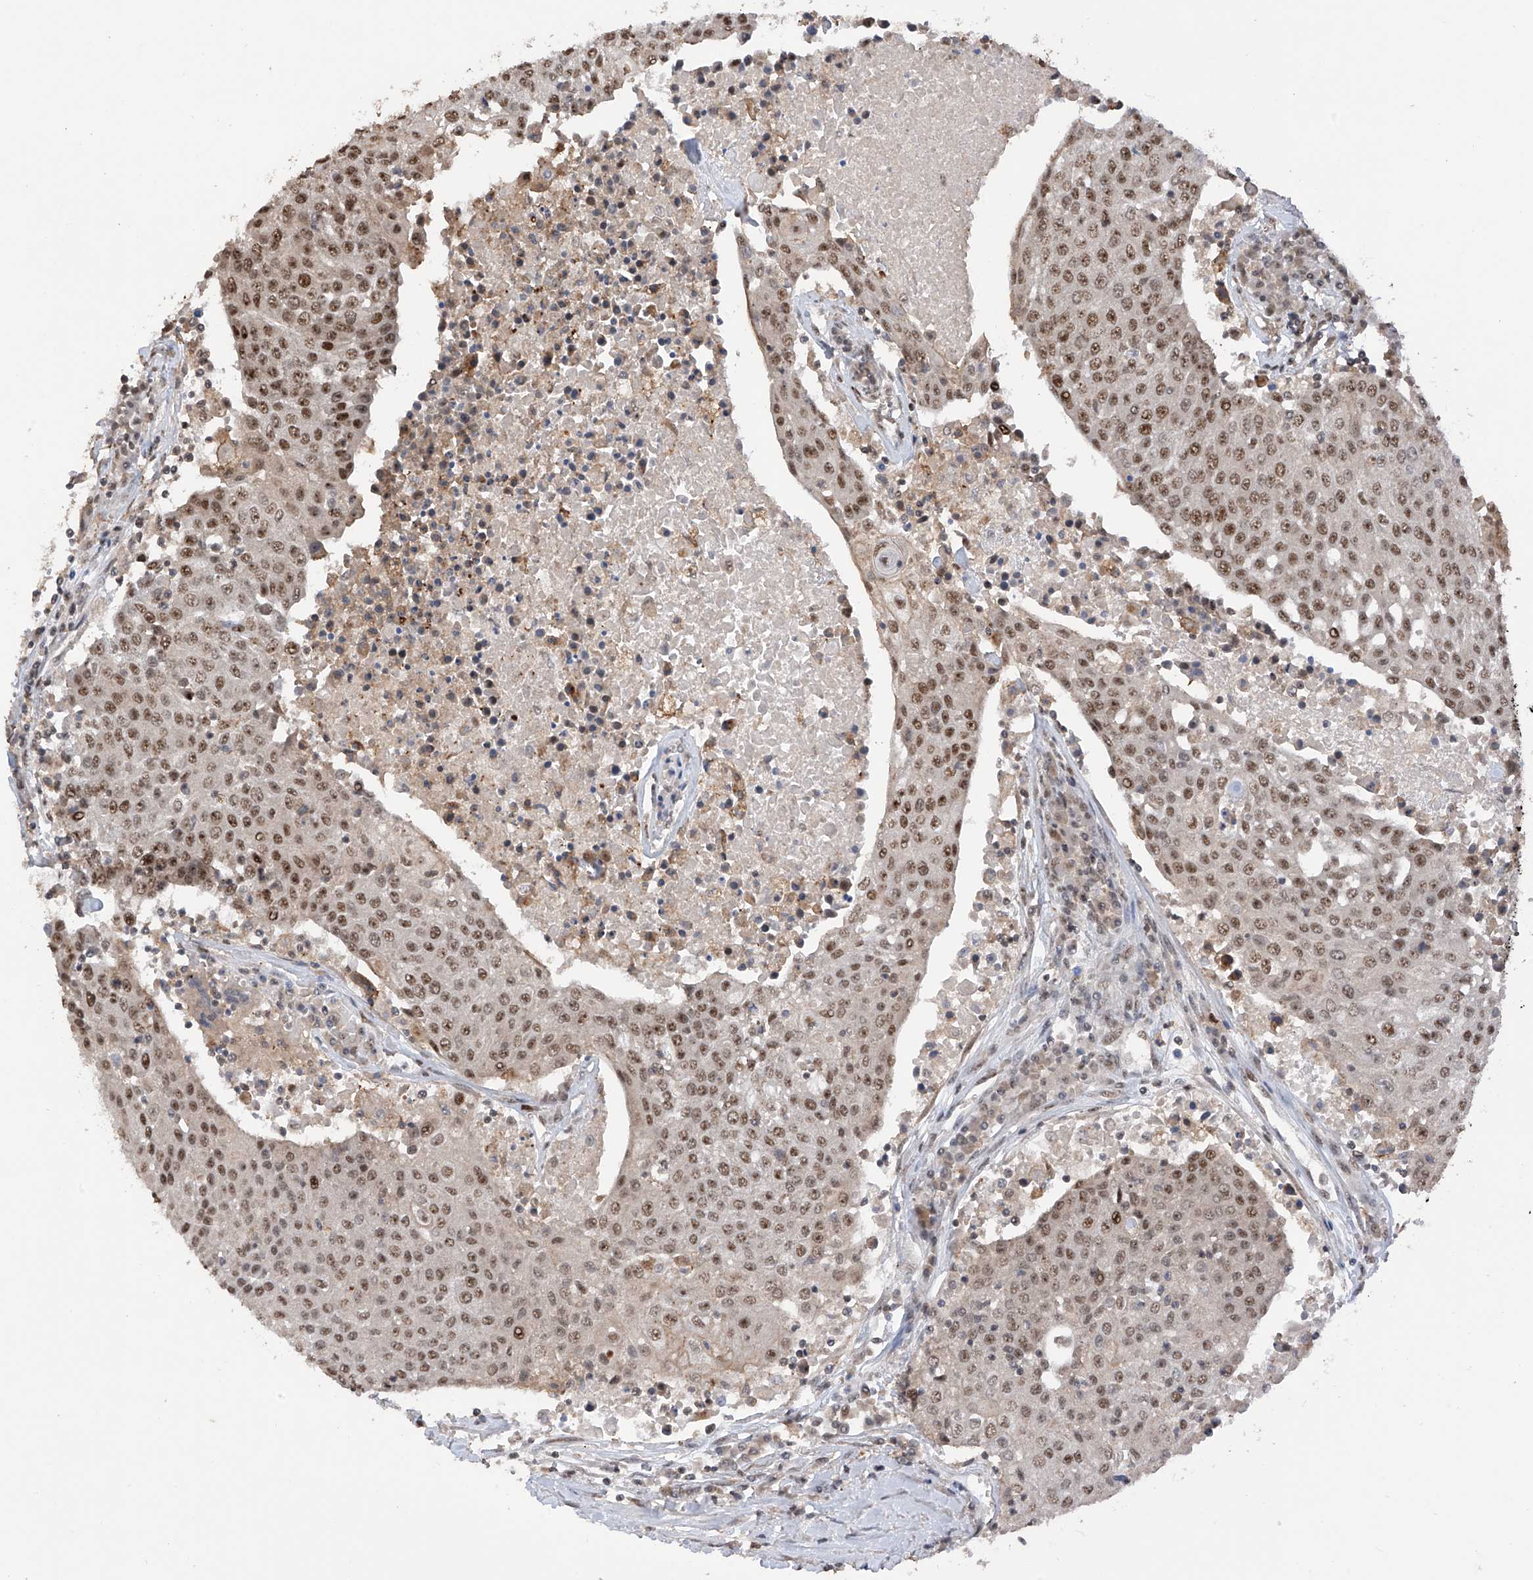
{"staining": {"intensity": "moderate", "quantity": ">75%", "location": "nuclear"}, "tissue": "urothelial cancer", "cell_type": "Tumor cells", "image_type": "cancer", "snomed": [{"axis": "morphology", "description": "Urothelial carcinoma, High grade"}, {"axis": "topography", "description": "Urinary bladder"}], "caption": "Urothelial cancer was stained to show a protein in brown. There is medium levels of moderate nuclear staining in approximately >75% of tumor cells.", "gene": "C1orf131", "patient": {"sex": "female", "age": 85}}